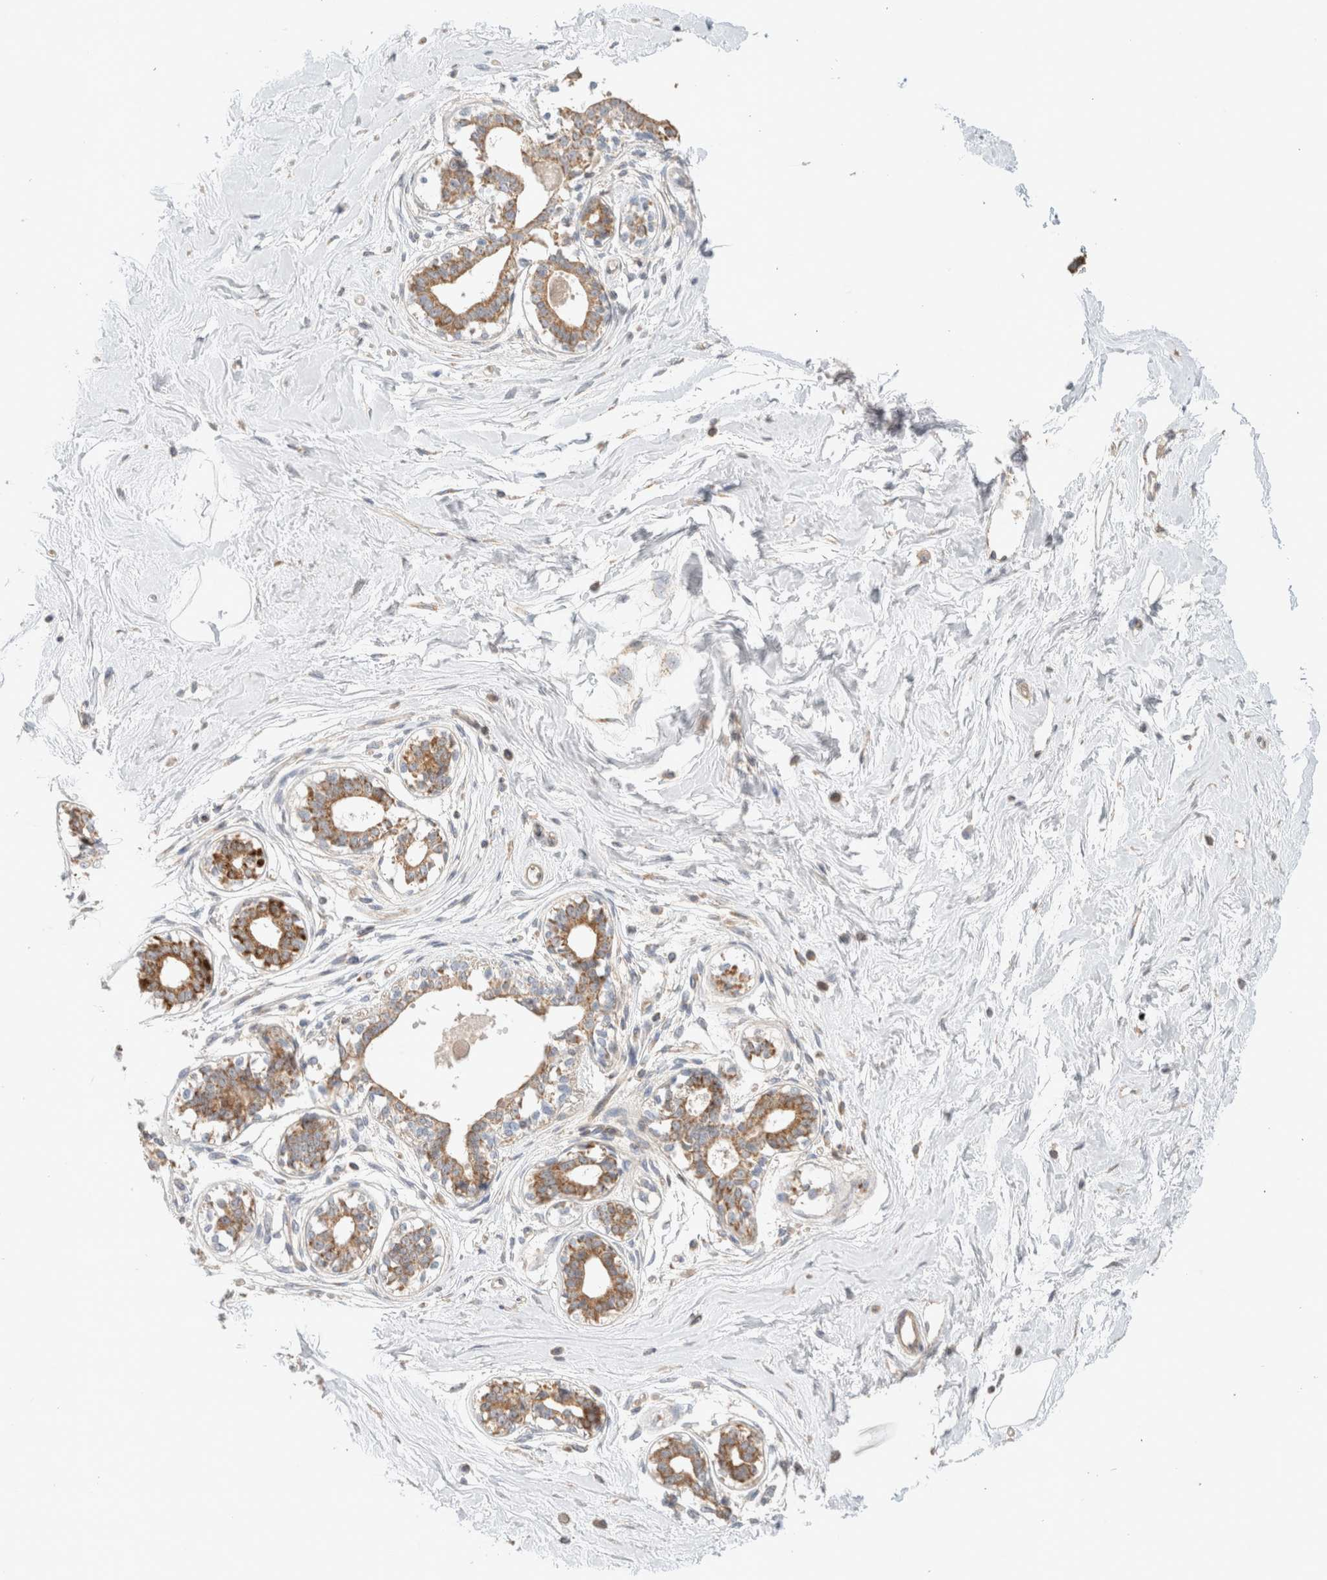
{"staining": {"intensity": "negative", "quantity": "none", "location": "none"}, "tissue": "breast", "cell_type": "Adipocytes", "image_type": "normal", "snomed": [{"axis": "morphology", "description": "Normal tissue, NOS"}, {"axis": "topography", "description": "Breast"}], "caption": "Breast stained for a protein using IHC exhibits no expression adipocytes.", "gene": "MRM3", "patient": {"sex": "female", "age": 45}}